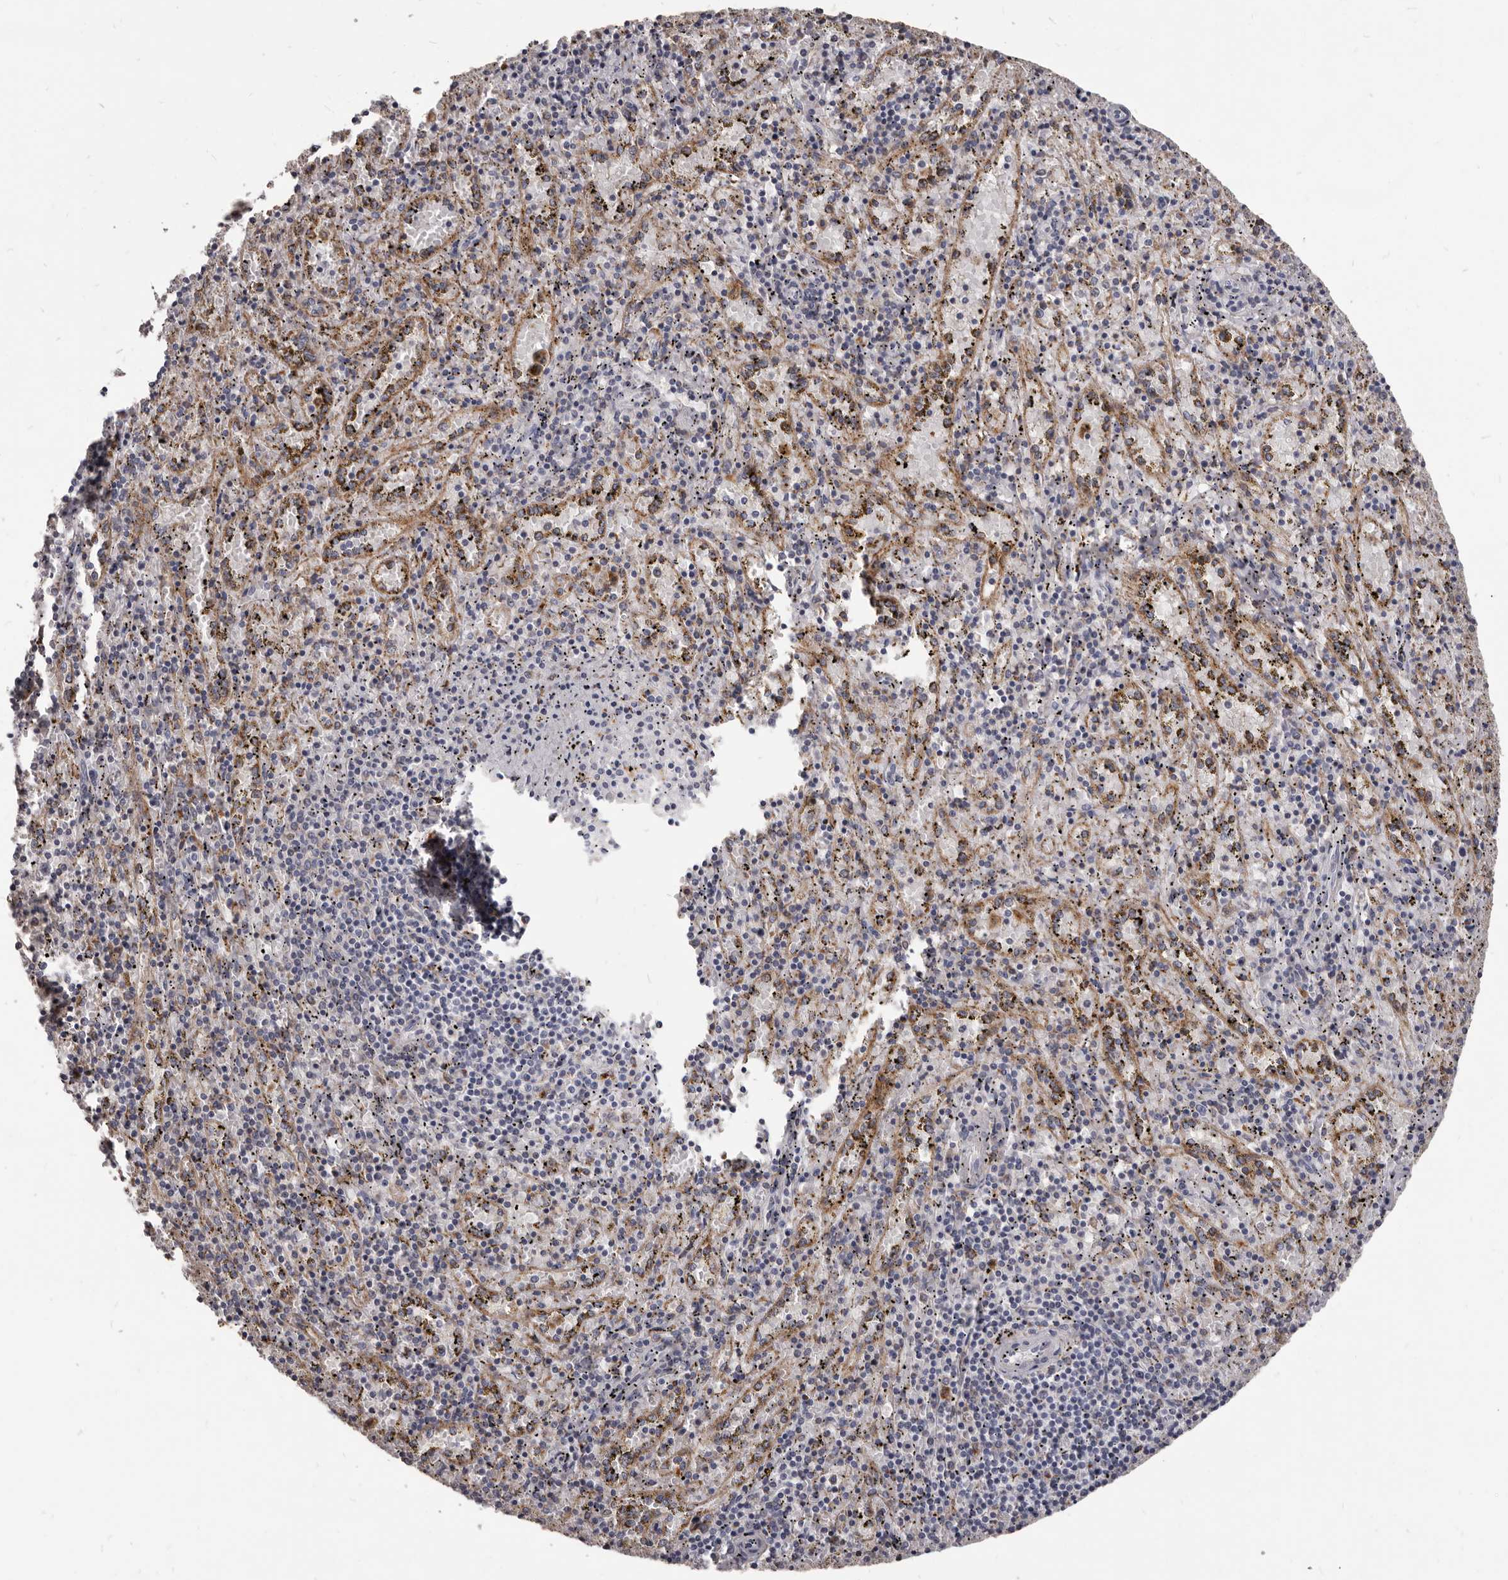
{"staining": {"intensity": "moderate", "quantity": "<25%", "location": "cytoplasmic/membranous"}, "tissue": "spleen", "cell_type": "Cells in red pulp", "image_type": "normal", "snomed": [{"axis": "morphology", "description": "Normal tissue, NOS"}, {"axis": "topography", "description": "Spleen"}], "caption": "Protein expression analysis of unremarkable spleen demonstrates moderate cytoplasmic/membranous expression in about <25% of cells in red pulp. The staining is performed using DAB (3,3'-diaminobenzidine) brown chromogen to label protein expression. The nuclei are counter-stained blue using hematoxylin.", "gene": "PI4K2A", "patient": {"sex": "male", "age": 11}}